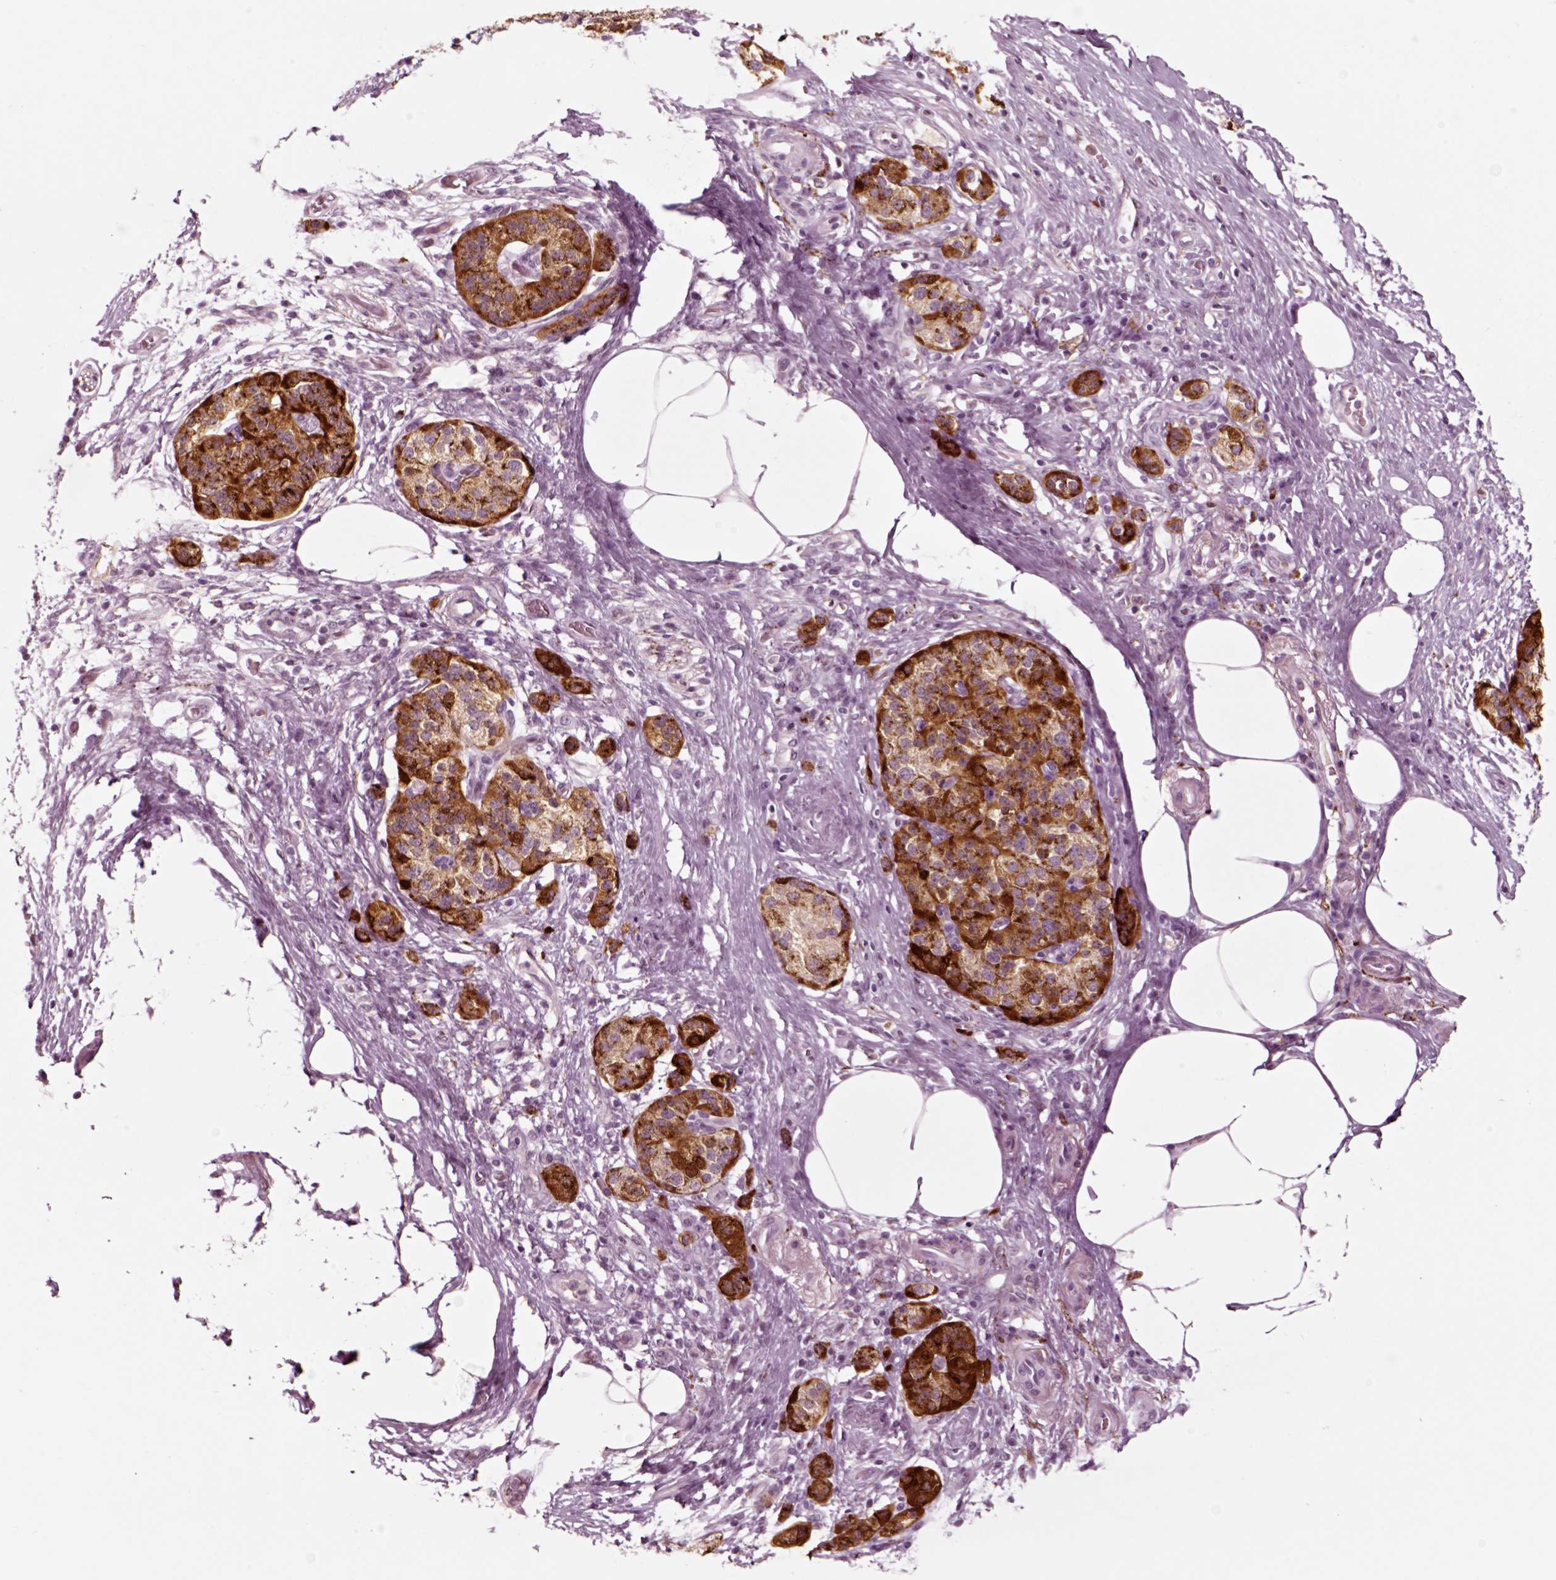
{"staining": {"intensity": "negative", "quantity": "none", "location": "none"}, "tissue": "pancreatic cancer", "cell_type": "Tumor cells", "image_type": "cancer", "snomed": [{"axis": "morphology", "description": "Adenocarcinoma, NOS"}, {"axis": "topography", "description": "Pancreas"}], "caption": "This is a histopathology image of immunohistochemistry staining of pancreatic cancer, which shows no expression in tumor cells.", "gene": "CHGB", "patient": {"sex": "female", "age": 72}}